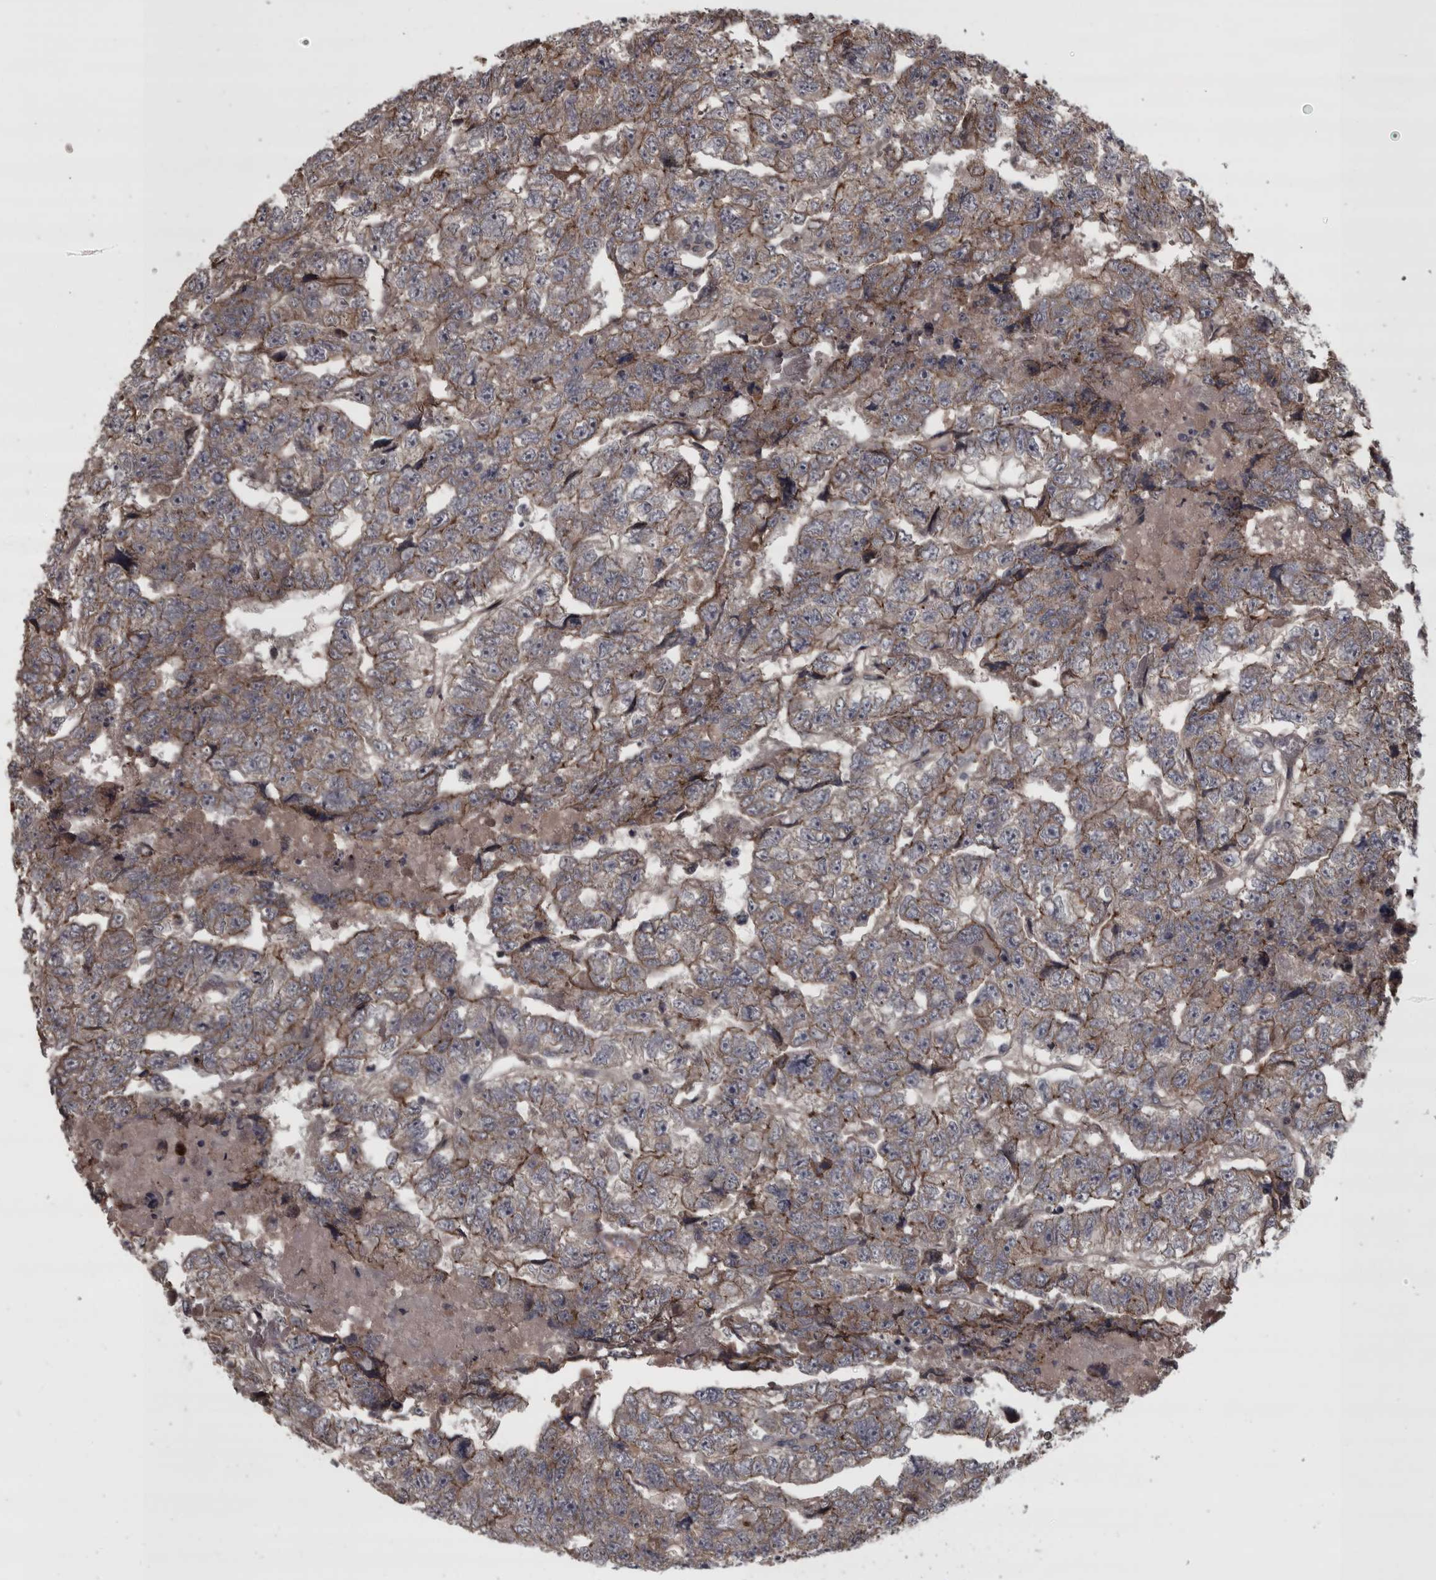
{"staining": {"intensity": "weak", "quantity": "25%-75%", "location": "cytoplasmic/membranous"}, "tissue": "testis cancer", "cell_type": "Tumor cells", "image_type": "cancer", "snomed": [{"axis": "morphology", "description": "Carcinoma, Embryonal, NOS"}, {"axis": "topography", "description": "Testis"}], "caption": "Immunohistochemistry of testis cancer exhibits low levels of weak cytoplasmic/membranous staining in about 25%-75% of tumor cells. The protein is shown in brown color, while the nuclei are stained blue.", "gene": "PCDH17", "patient": {"sex": "male", "age": 36}}